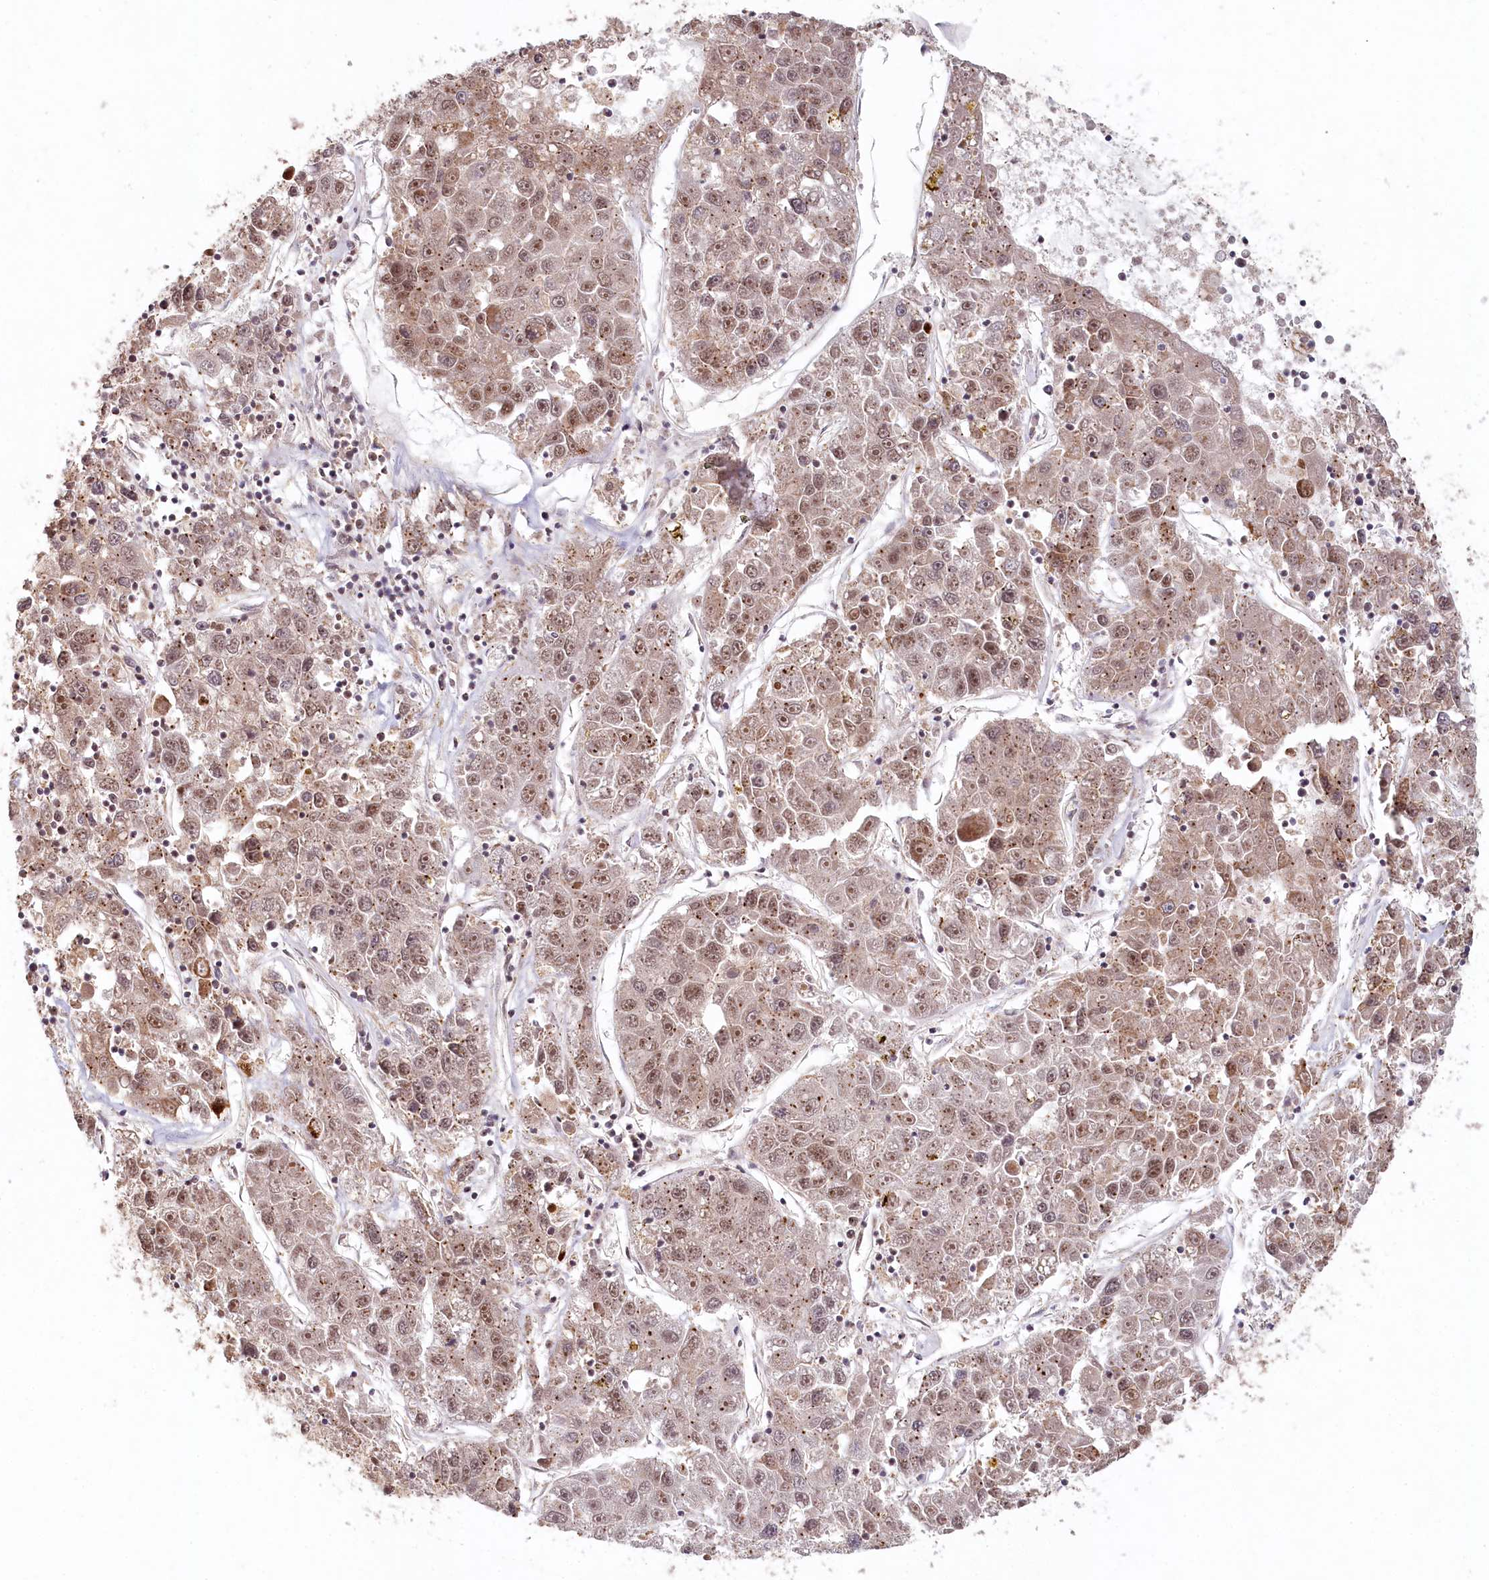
{"staining": {"intensity": "moderate", "quantity": ">75%", "location": "nuclear"}, "tissue": "liver cancer", "cell_type": "Tumor cells", "image_type": "cancer", "snomed": [{"axis": "morphology", "description": "Carcinoma, Hepatocellular, NOS"}, {"axis": "topography", "description": "Liver"}], "caption": "Human liver cancer stained with a brown dye shows moderate nuclear positive positivity in approximately >75% of tumor cells.", "gene": "WAPL", "patient": {"sex": "male", "age": 49}}